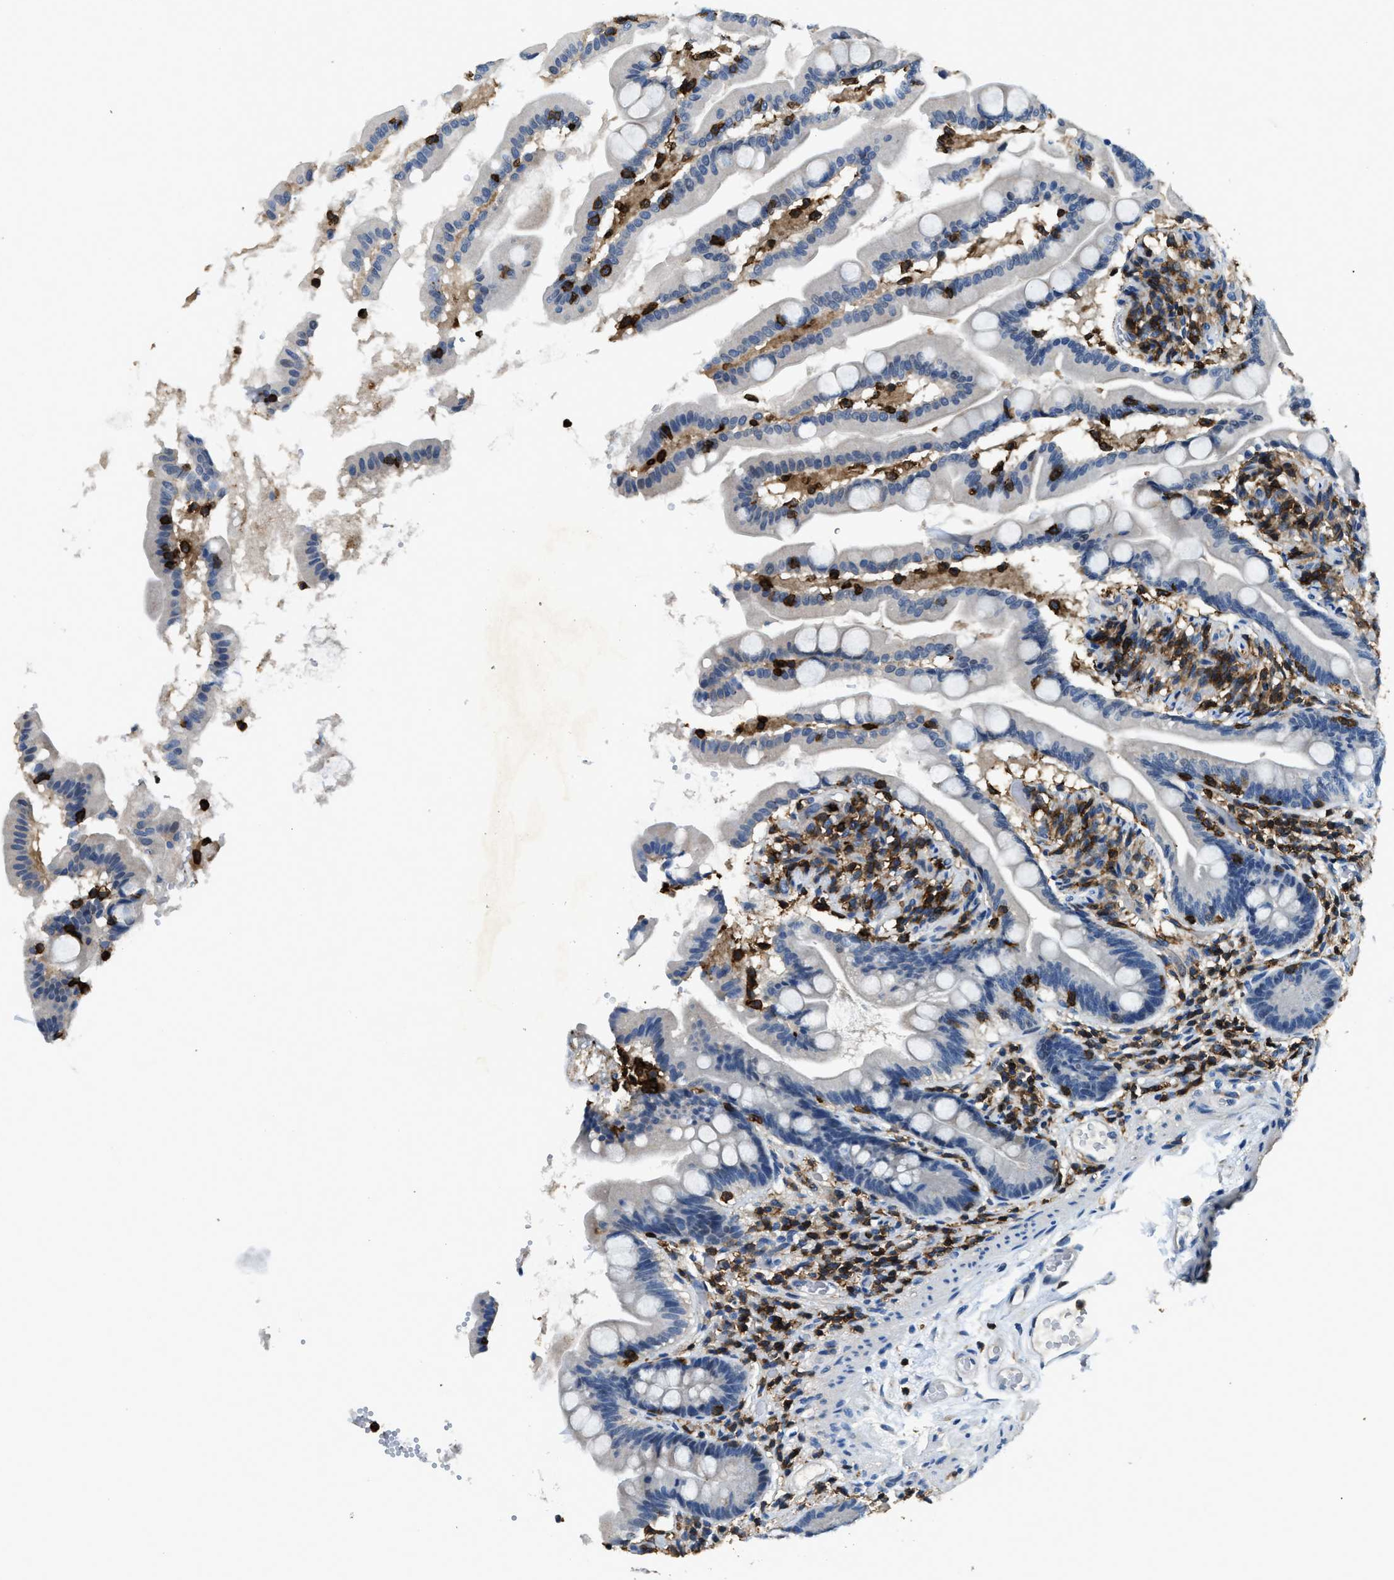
{"staining": {"intensity": "negative", "quantity": "none", "location": "none"}, "tissue": "small intestine", "cell_type": "Glandular cells", "image_type": "normal", "snomed": [{"axis": "morphology", "description": "Normal tissue, NOS"}, {"axis": "topography", "description": "Small intestine"}], "caption": "Immunohistochemistry (IHC) of benign human small intestine displays no staining in glandular cells. (Brightfield microscopy of DAB IHC at high magnification).", "gene": "MYO1G", "patient": {"sex": "female", "age": 56}}